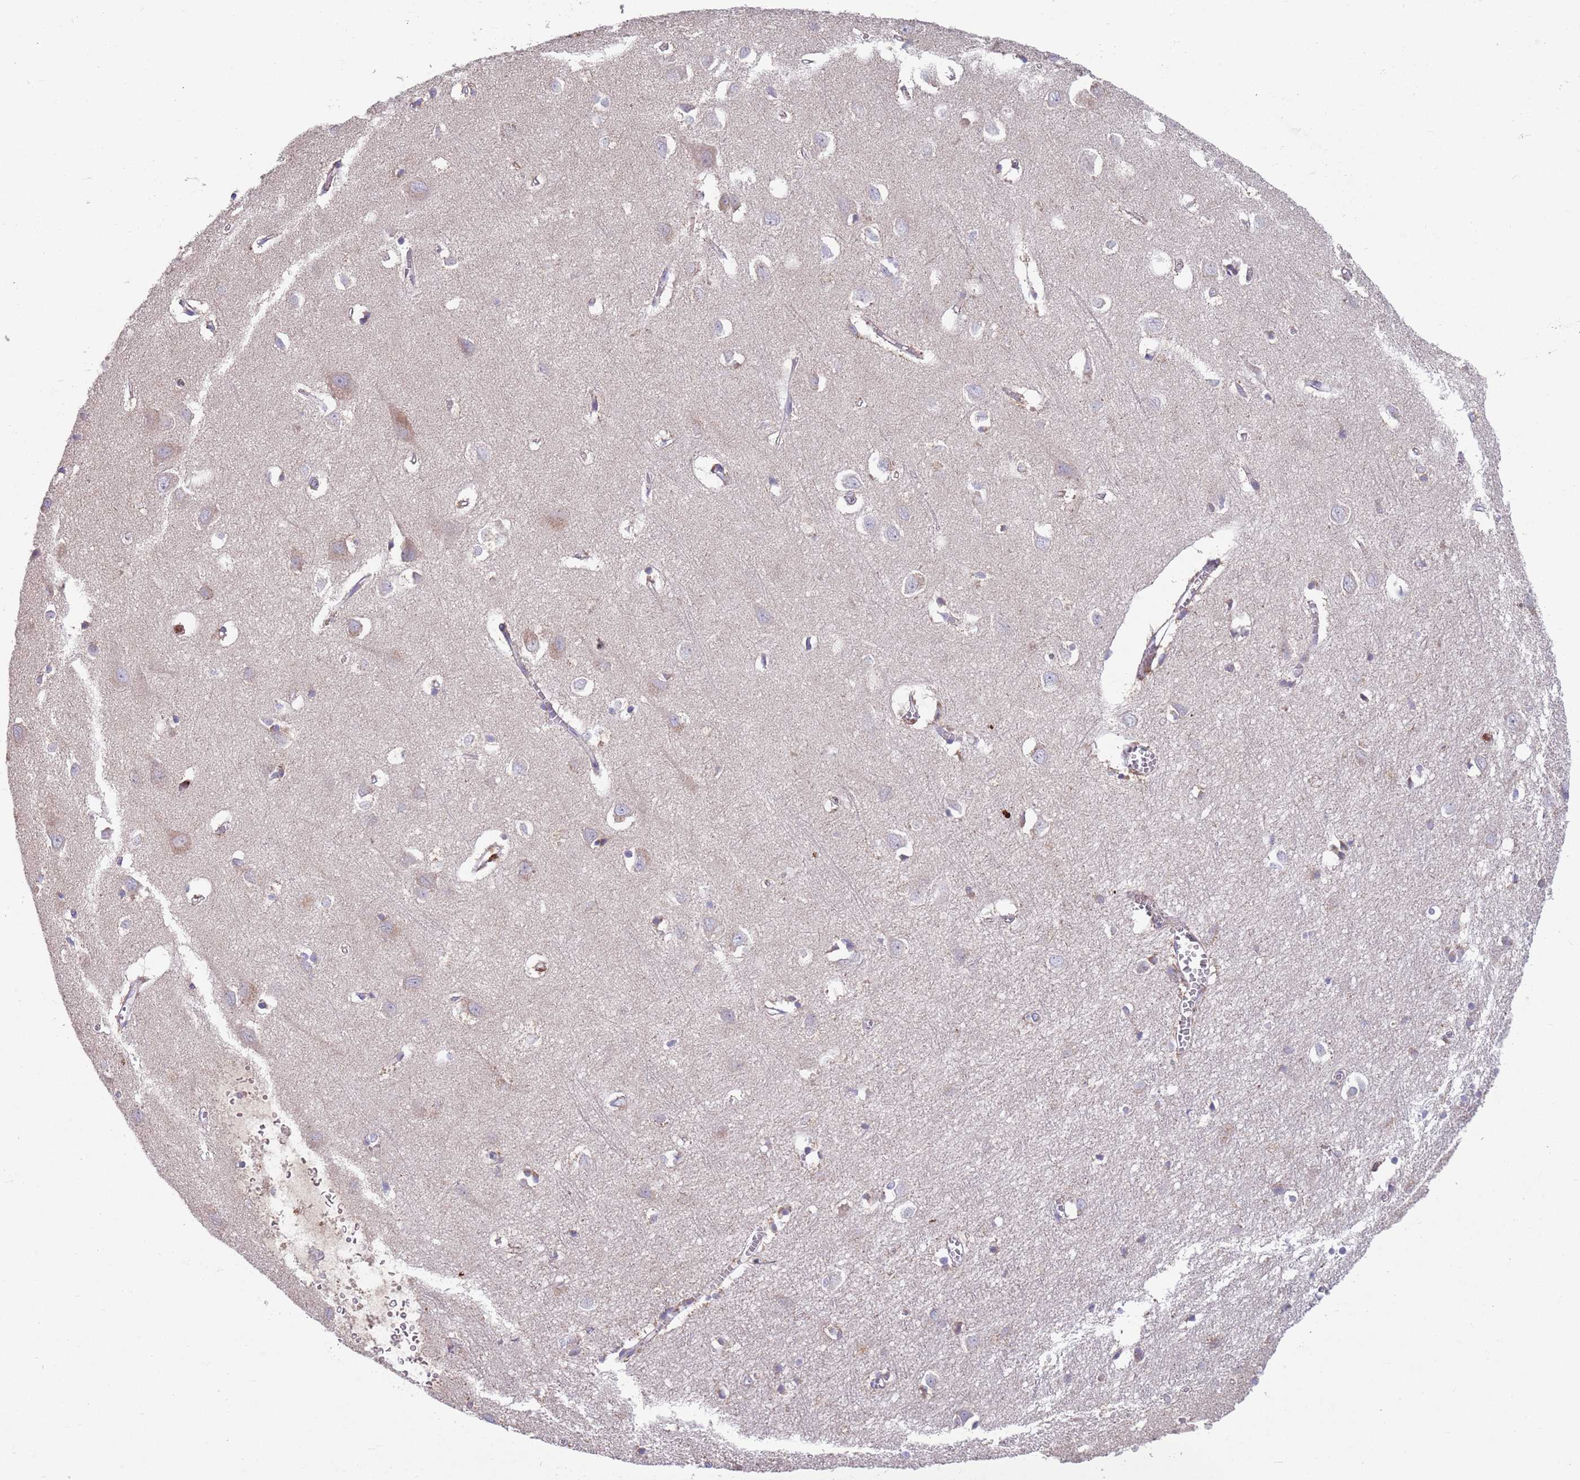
{"staining": {"intensity": "weak", "quantity": "<25%", "location": "cytoplasmic/membranous"}, "tissue": "cerebral cortex", "cell_type": "Endothelial cells", "image_type": "normal", "snomed": [{"axis": "morphology", "description": "Normal tissue, NOS"}, {"axis": "topography", "description": "Cerebral cortex"}], "caption": "Micrograph shows no protein staining in endothelial cells of normal cerebral cortex.", "gene": "DDT", "patient": {"sex": "female", "age": 64}}